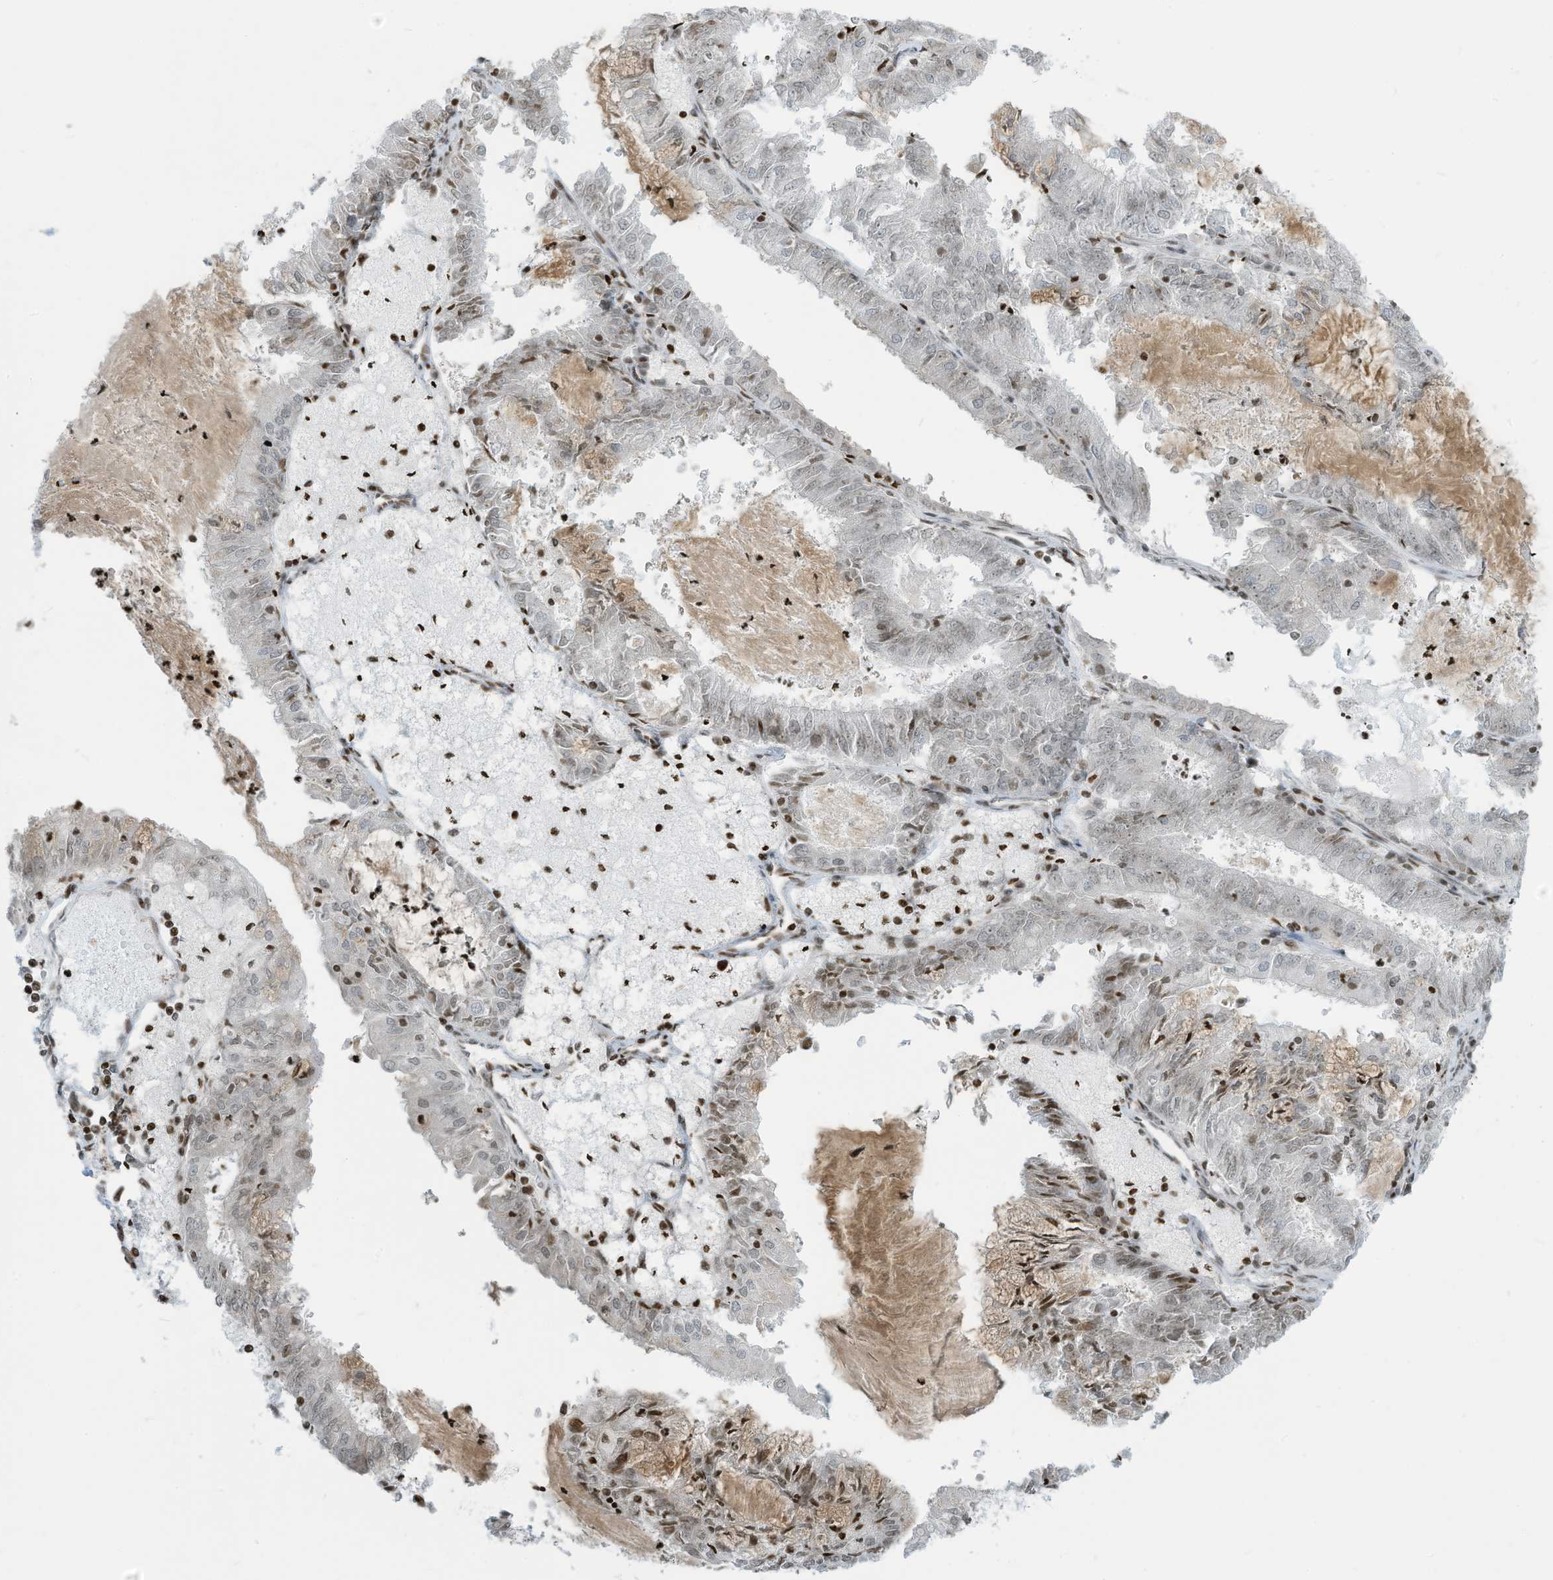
{"staining": {"intensity": "weak", "quantity": "<25%", "location": "nuclear"}, "tissue": "endometrial cancer", "cell_type": "Tumor cells", "image_type": "cancer", "snomed": [{"axis": "morphology", "description": "Adenocarcinoma, NOS"}, {"axis": "topography", "description": "Endometrium"}], "caption": "Histopathology image shows no significant protein staining in tumor cells of endometrial cancer.", "gene": "ADI1", "patient": {"sex": "female", "age": 57}}